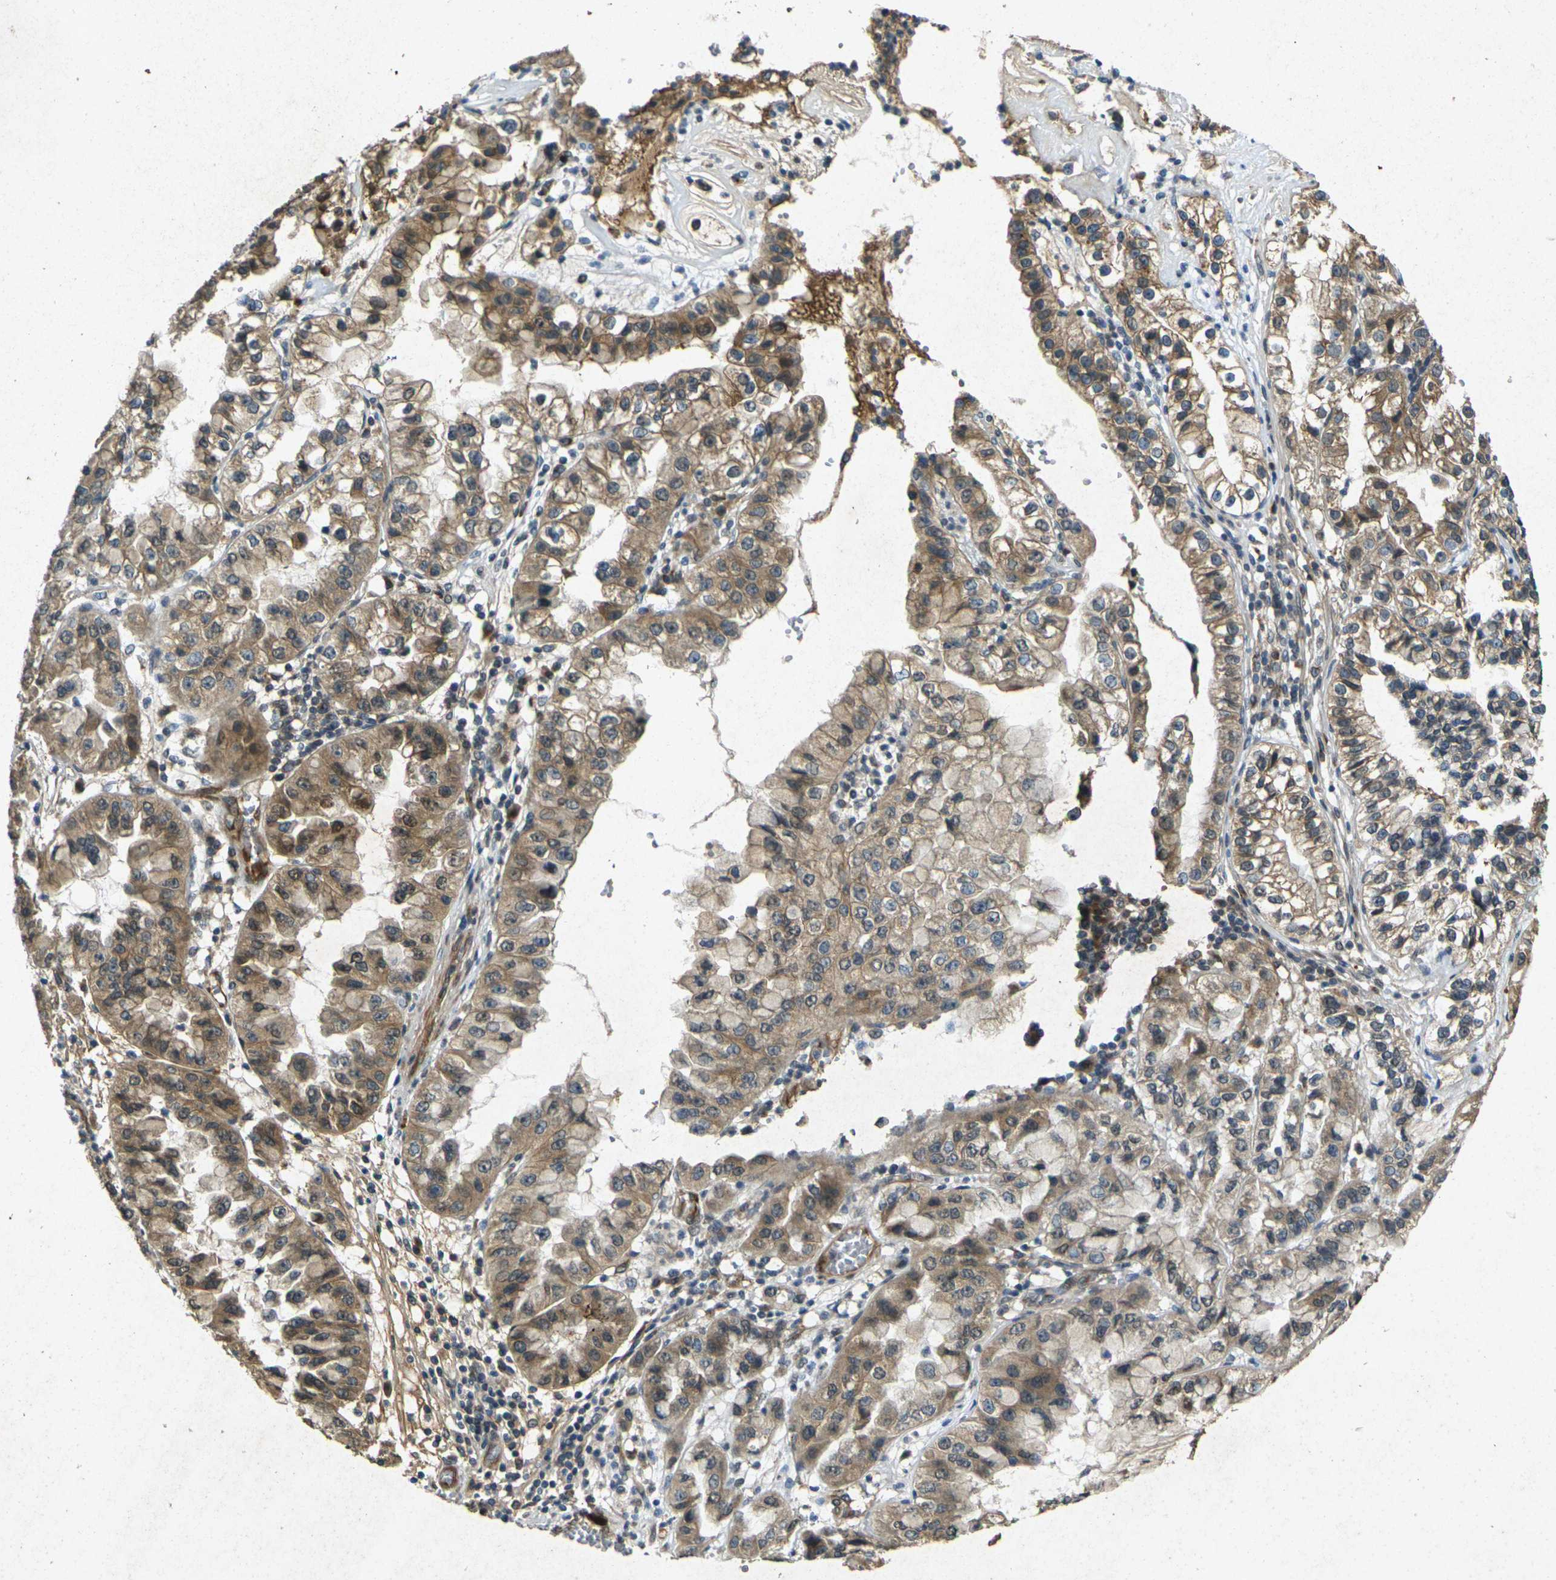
{"staining": {"intensity": "moderate", "quantity": ">75%", "location": "cytoplasmic/membranous"}, "tissue": "liver cancer", "cell_type": "Tumor cells", "image_type": "cancer", "snomed": [{"axis": "morphology", "description": "Cholangiocarcinoma"}, {"axis": "topography", "description": "Liver"}], "caption": "Tumor cells display moderate cytoplasmic/membranous staining in about >75% of cells in cholangiocarcinoma (liver).", "gene": "RGMA", "patient": {"sex": "female", "age": 79}}